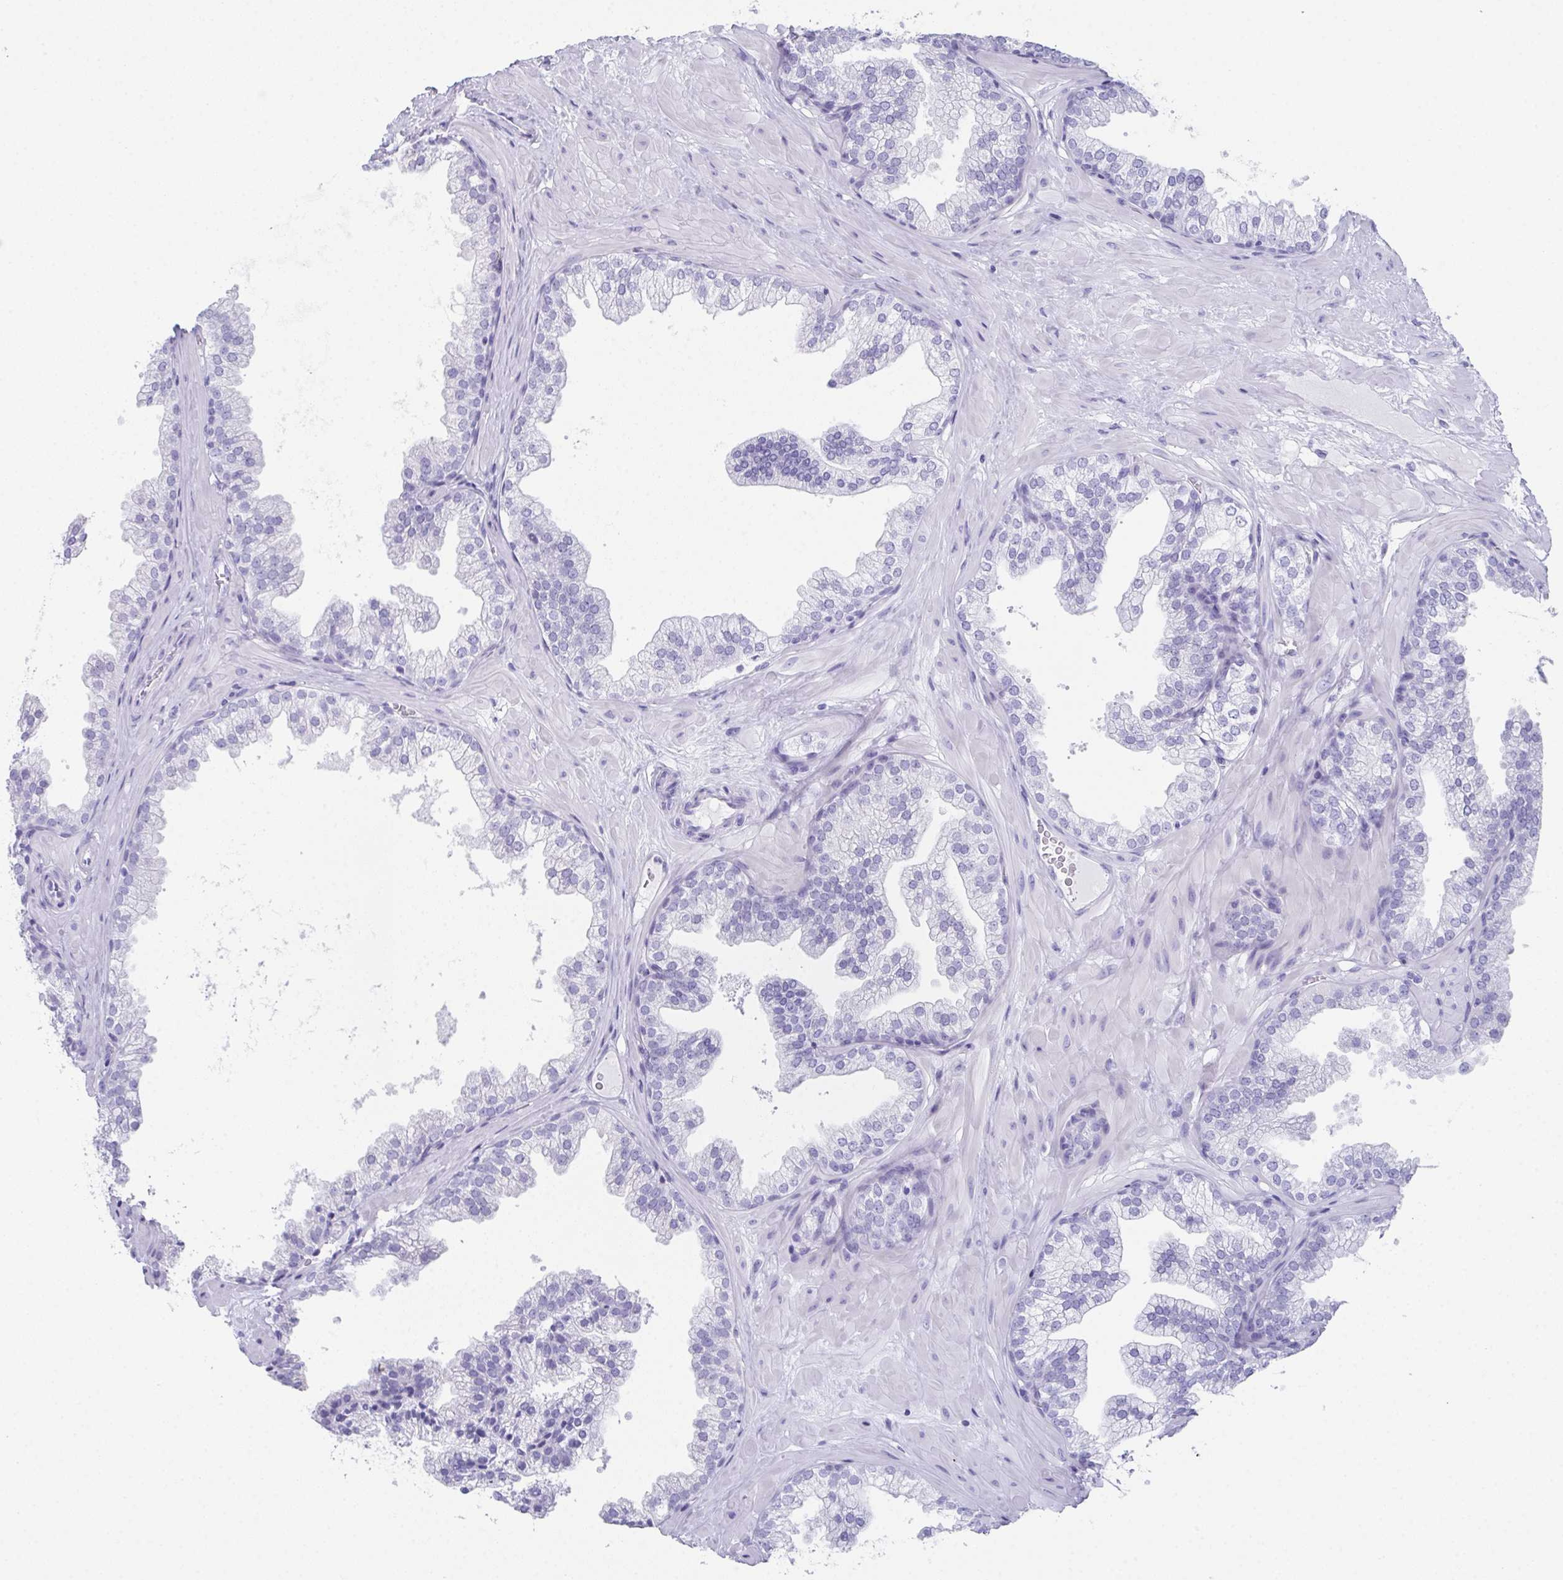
{"staining": {"intensity": "negative", "quantity": "none", "location": "none"}, "tissue": "prostate", "cell_type": "Glandular cells", "image_type": "normal", "snomed": [{"axis": "morphology", "description": "Normal tissue, NOS"}, {"axis": "topography", "description": "Prostate"}], "caption": "Immunohistochemistry histopathology image of unremarkable prostate stained for a protein (brown), which shows no staining in glandular cells.", "gene": "TEX19", "patient": {"sex": "male", "age": 37}}